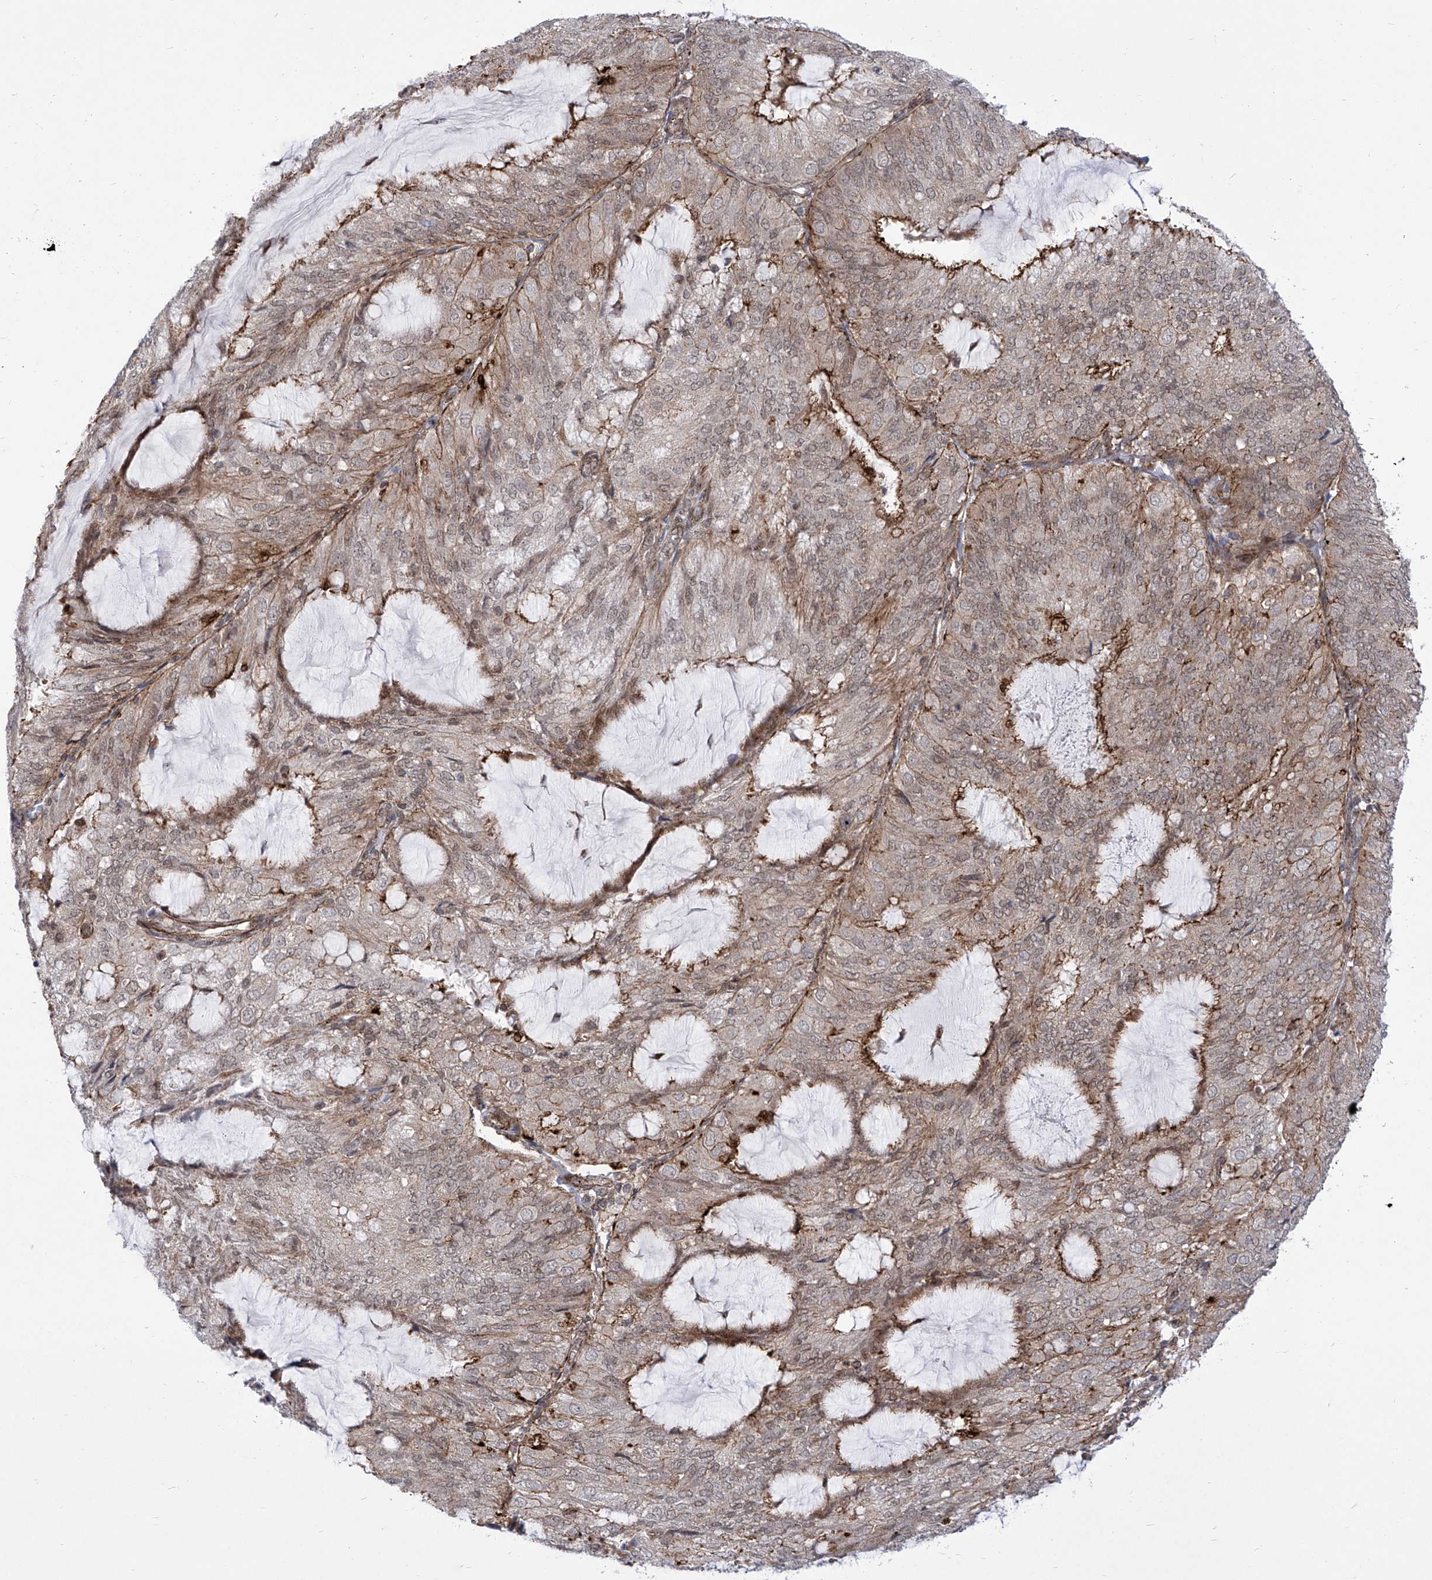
{"staining": {"intensity": "moderate", "quantity": "25%-75%", "location": "cytoplasmic/membranous,nuclear"}, "tissue": "endometrial cancer", "cell_type": "Tumor cells", "image_type": "cancer", "snomed": [{"axis": "morphology", "description": "Adenocarcinoma, NOS"}, {"axis": "topography", "description": "Endometrium"}], "caption": "Endometrial cancer stained with DAB immunohistochemistry (IHC) reveals medium levels of moderate cytoplasmic/membranous and nuclear staining in approximately 25%-75% of tumor cells.", "gene": "CEP290", "patient": {"sex": "female", "age": 81}}